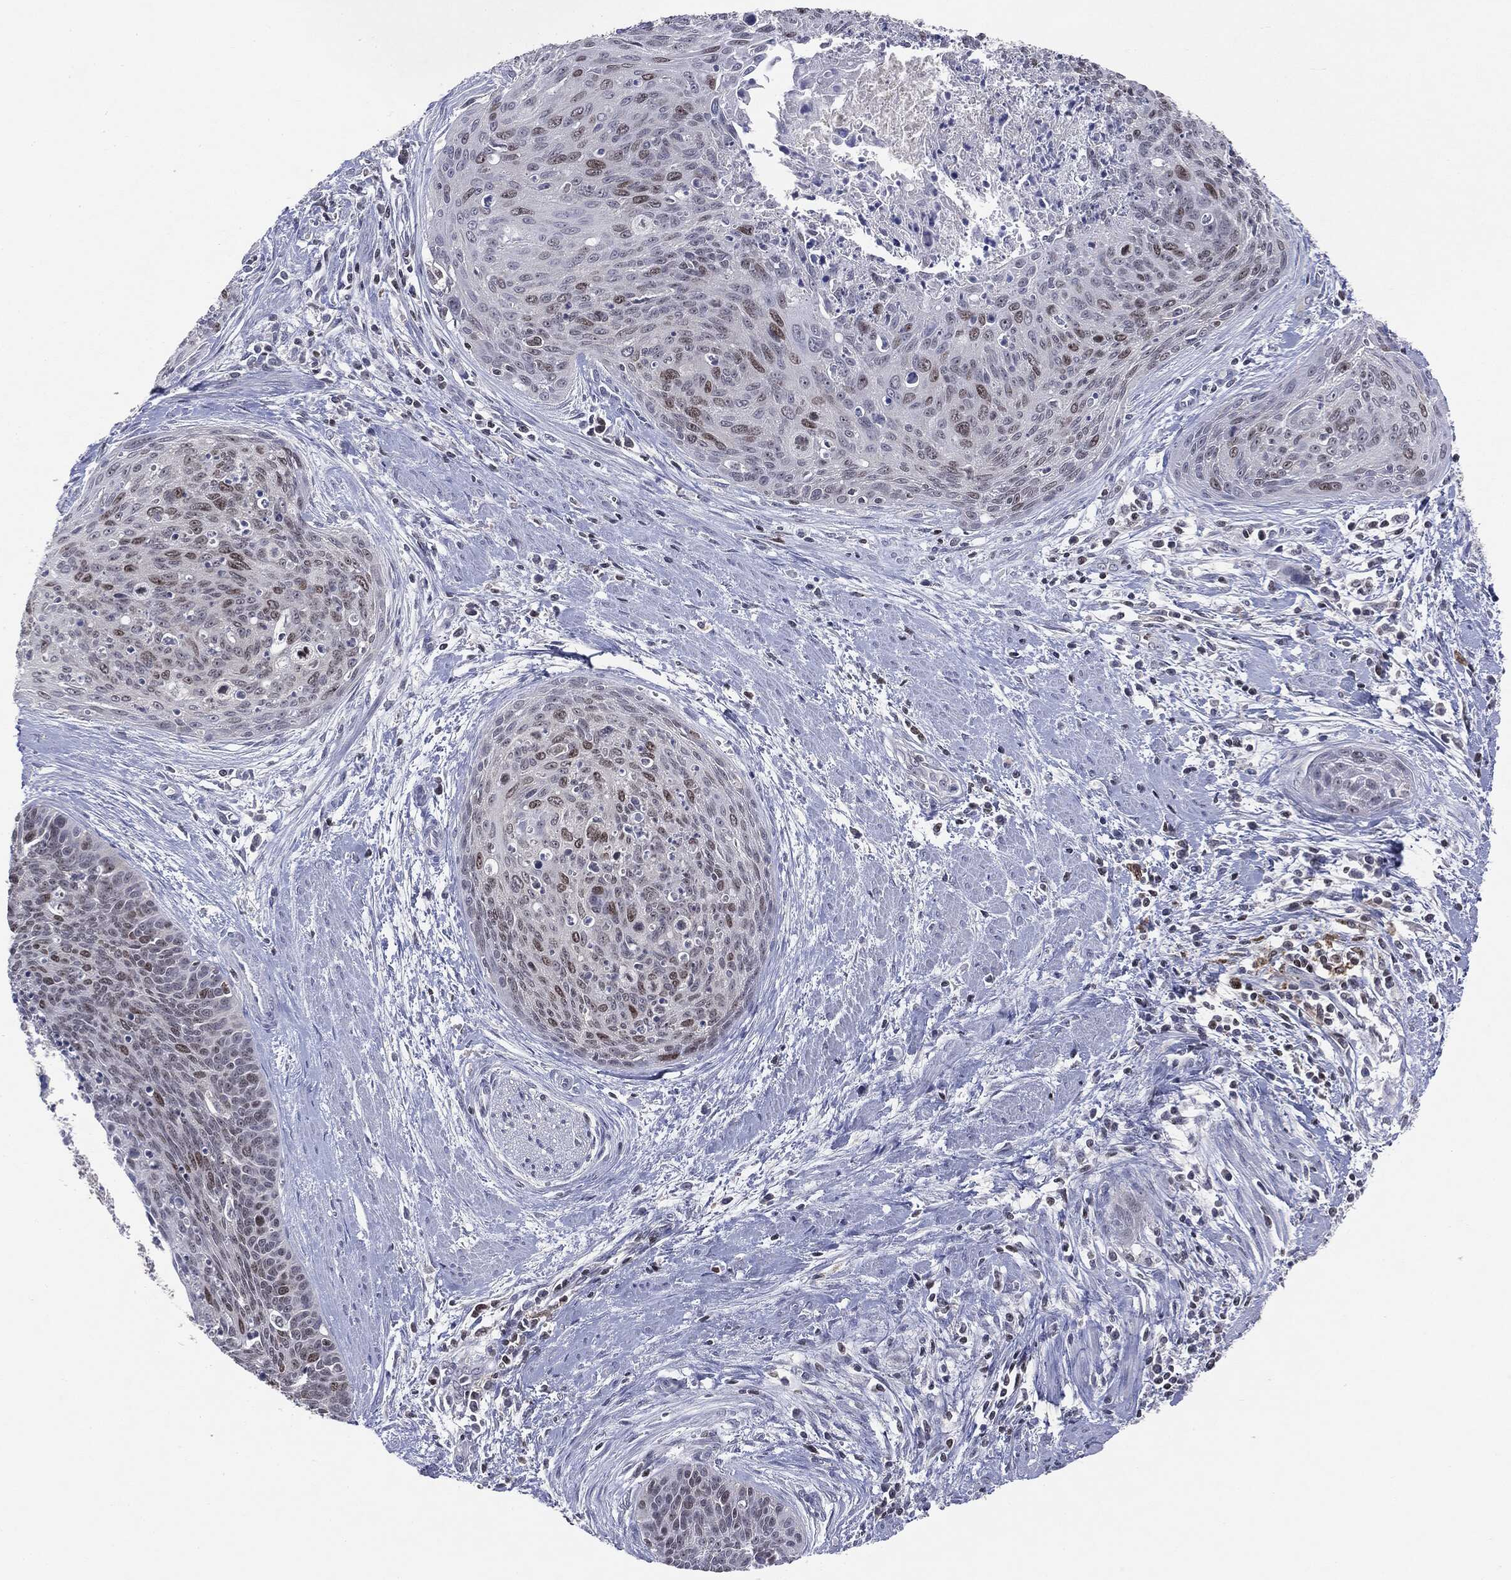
{"staining": {"intensity": "moderate", "quantity": "<25%", "location": "nuclear"}, "tissue": "cervical cancer", "cell_type": "Tumor cells", "image_type": "cancer", "snomed": [{"axis": "morphology", "description": "Squamous cell carcinoma, NOS"}, {"axis": "topography", "description": "Cervix"}], "caption": "This photomicrograph displays cervical cancer stained with IHC to label a protein in brown. The nuclear of tumor cells show moderate positivity for the protein. Nuclei are counter-stained blue.", "gene": "KIF2C", "patient": {"sex": "female", "age": 55}}